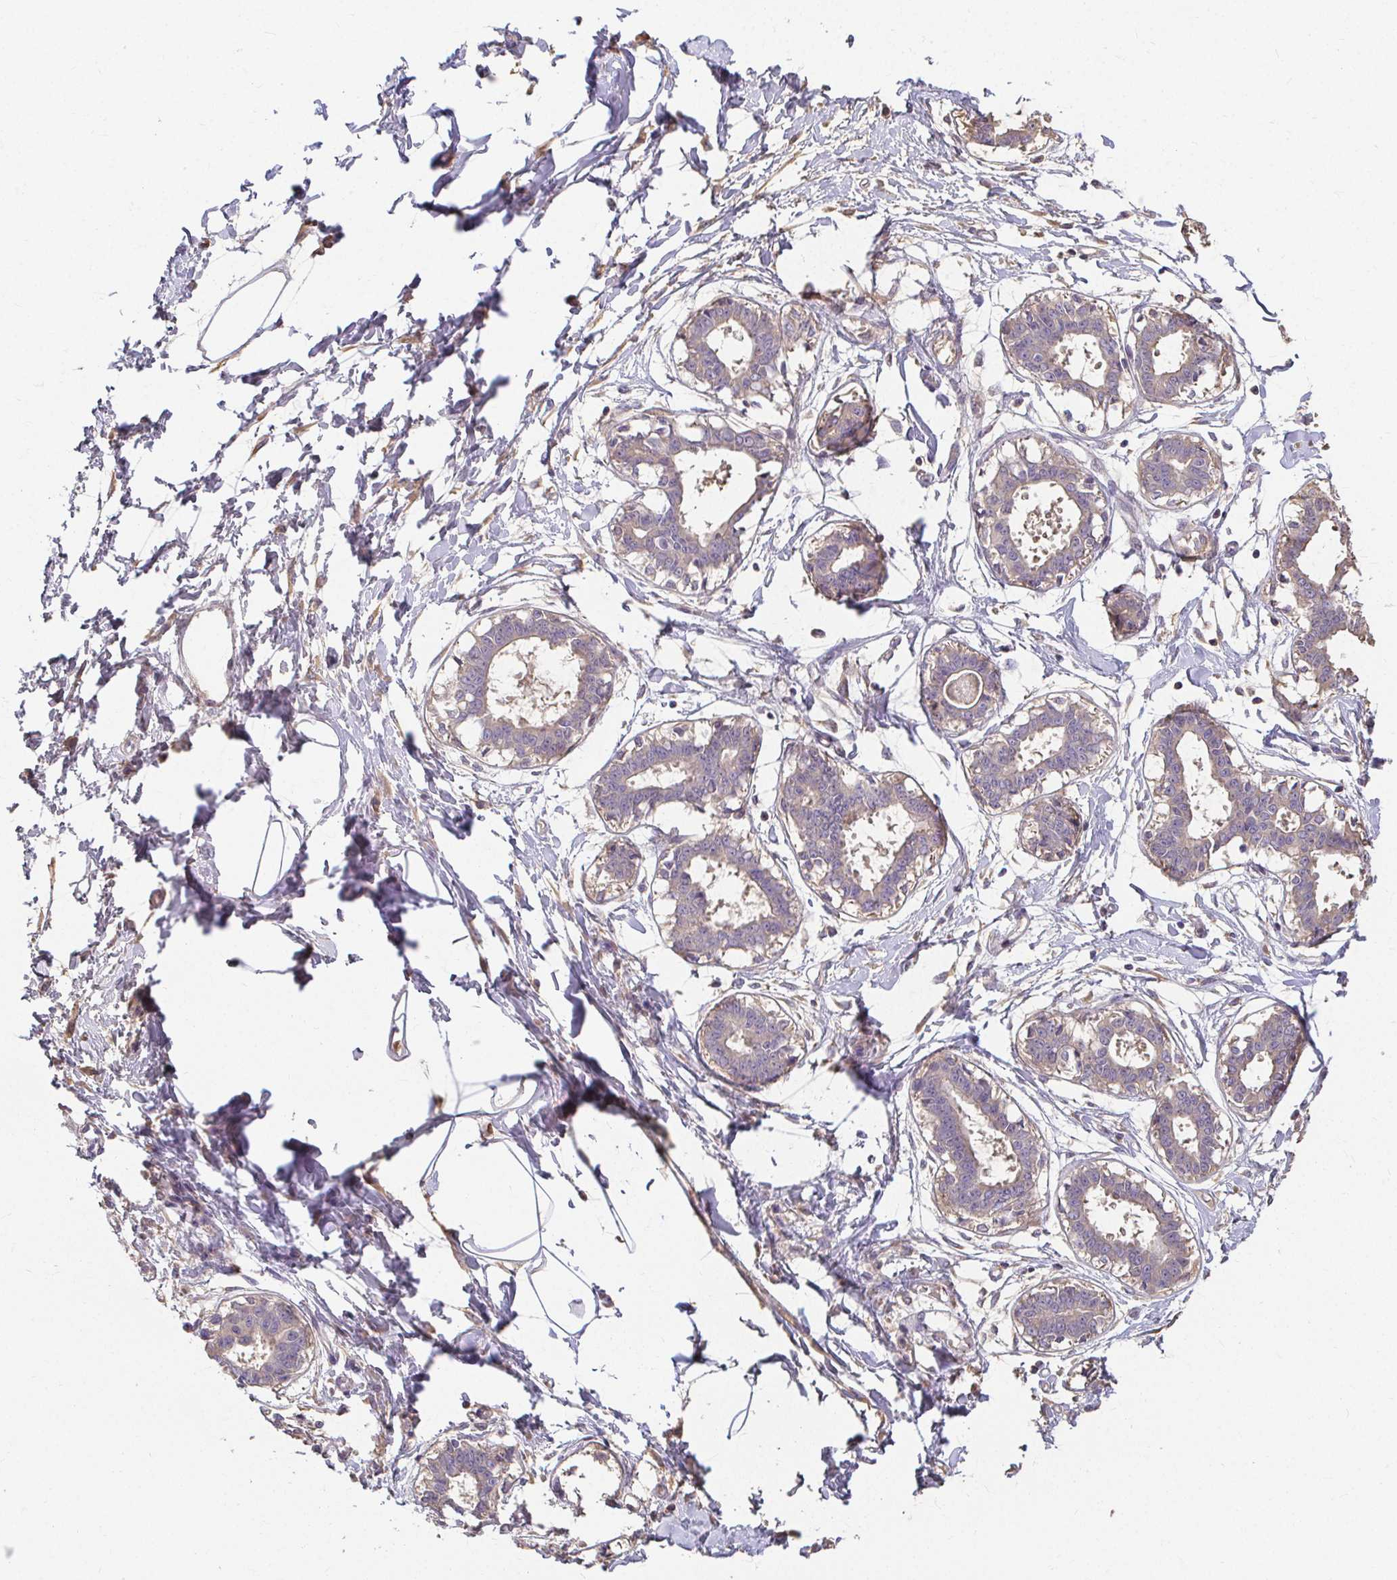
{"staining": {"intensity": "negative", "quantity": "none", "location": "none"}, "tissue": "breast", "cell_type": "Adipocytes", "image_type": "normal", "snomed": [{"axis": "morphology", "description": "Normal tissue, NOS"}, {"axis": "topography", "description": "Breast"}], "caption": "An image of human breast is negative for staining in adipocytes. (DAB immunohistochemistry (IHC) visualized using brightfield microscopy, high magnification).", "gene": "LOXL4", "patient": {"sex": "female", "age": 45}}